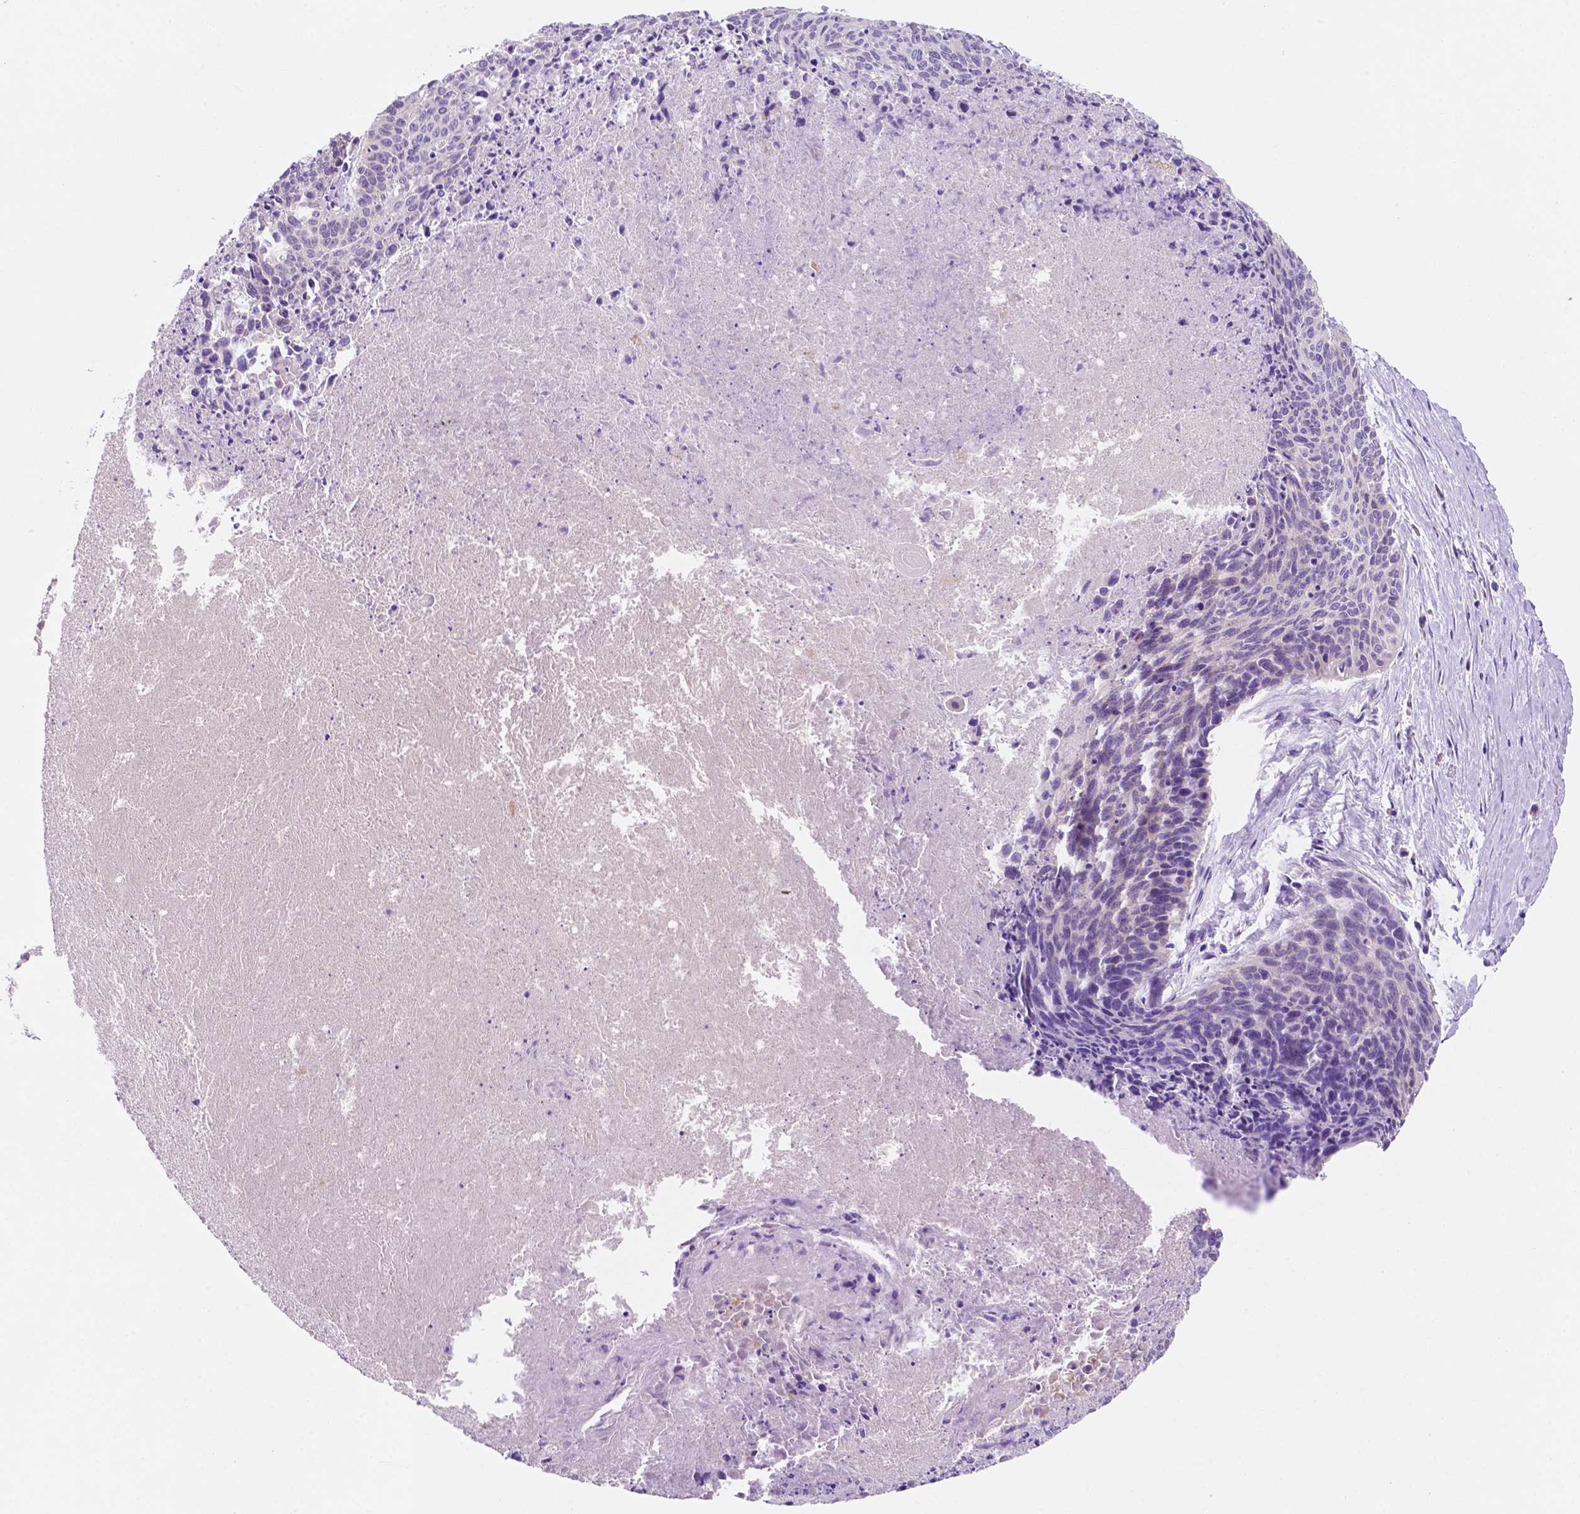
{"staining": {"intensity": "negative", "quantity": "none", "location": "none"}, "tissue": "cervical cancer", "cell_type": "Tumor cells", "image_type": "cancer", "snomed": [{"axis": "morphology", "description": "Squamous cell carcinoma, NOS"}, {"axis": "topography", "description": "Cervix"}], "caption": "A photomicrograph of cervical cancer stained for a protein shows no brown staining in tumor cells. The staining was performed using DAB (3,3'-diaminobenzidine) to visualize the protein expression in brown, while the nuclei were stained in blue with hematoxylin (Magnification: 20x).", "gene": "CEACAM7", "patient": {"sex": "female", "age": 55}}